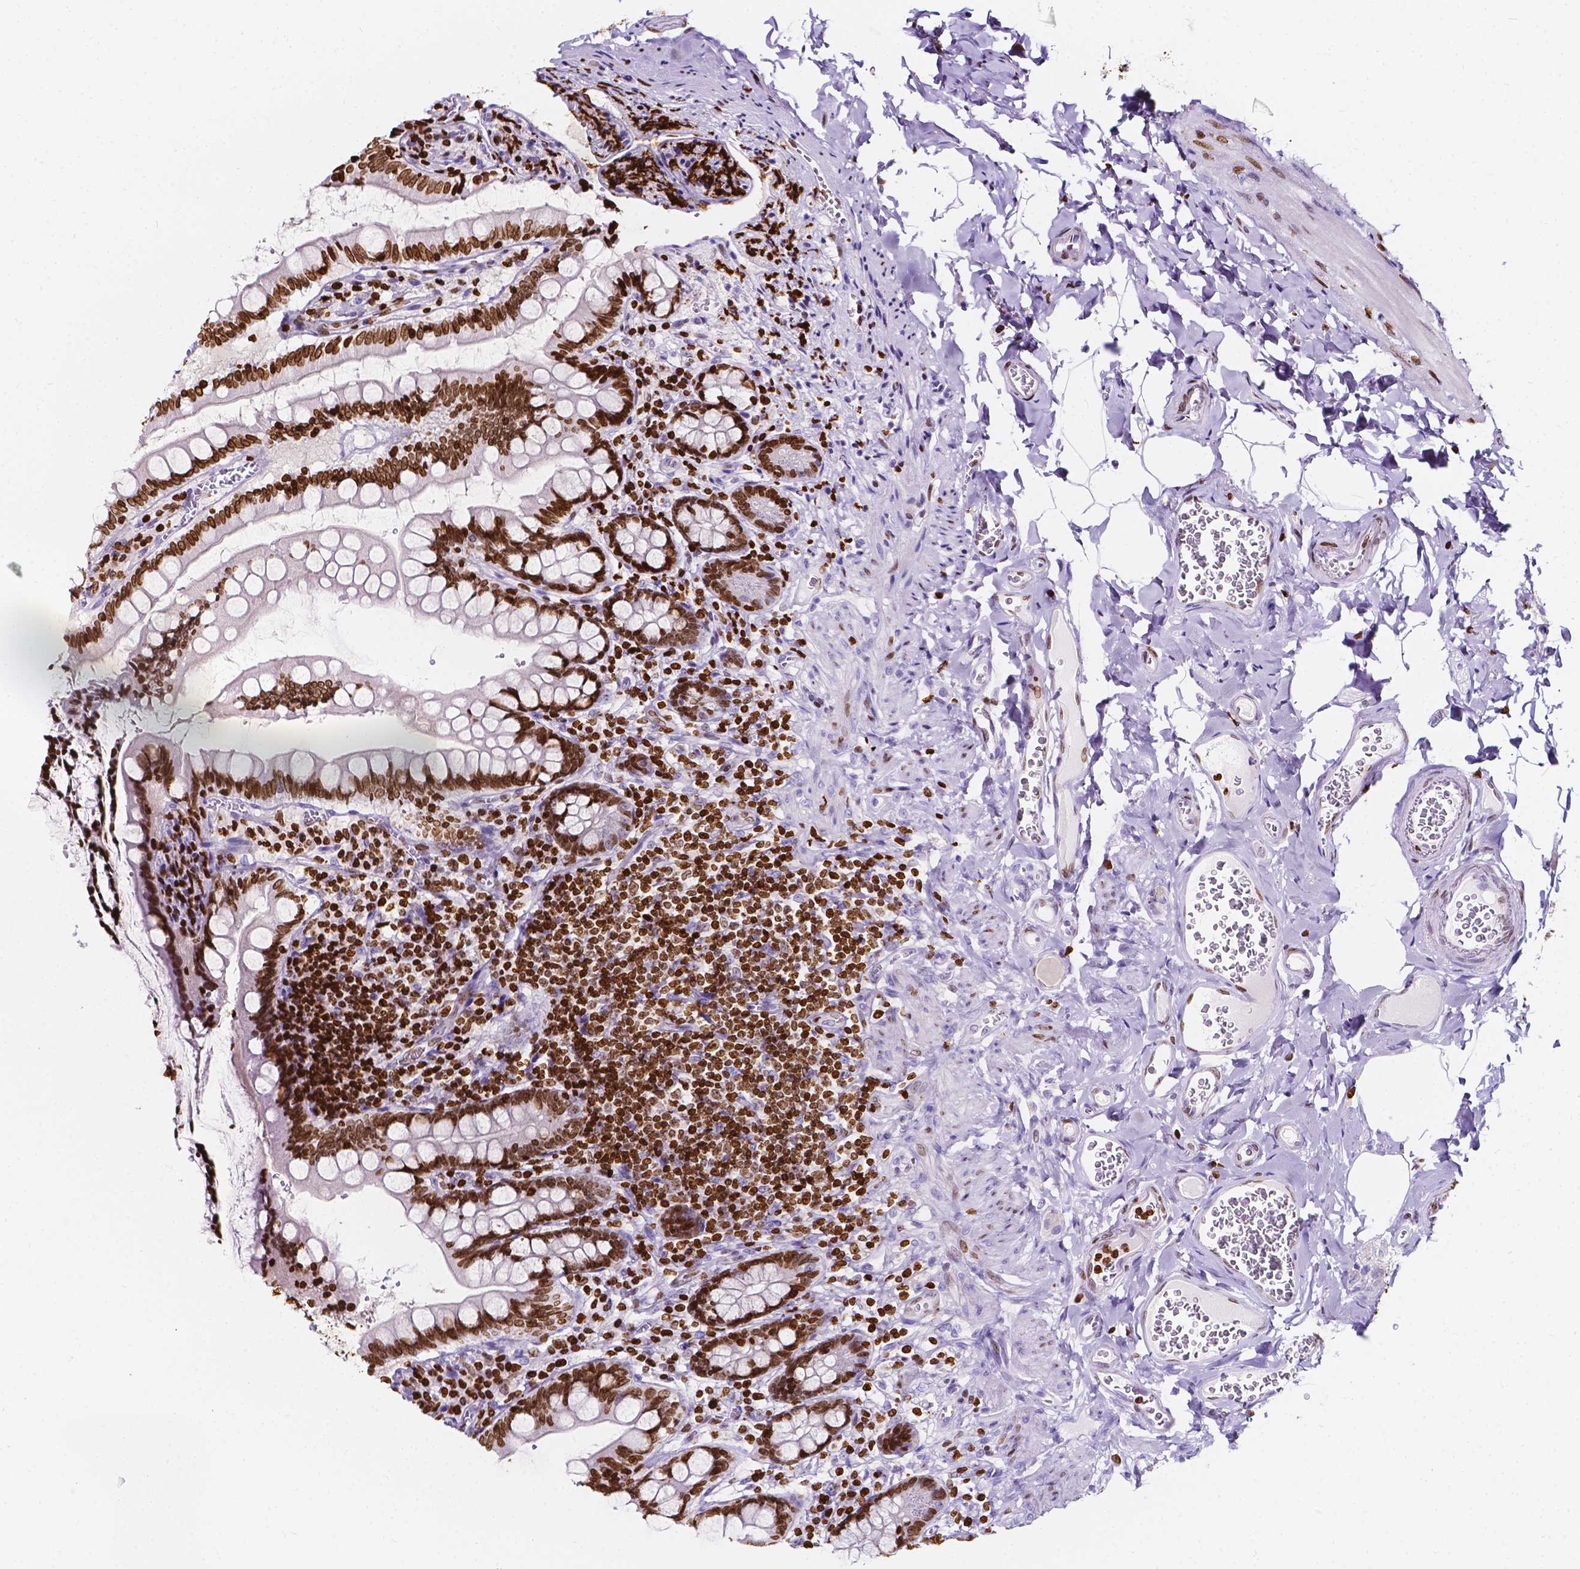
{"staining": {"intensity": "strong", "quantity": ">75%", "location": "nuclear"}, "tissue": "small intestine", "cell_type": "Glandular cells", "image_type": "normal", "snomed": [{"axis": "morphology", "description": "Normal tissue, NOS"}, {"axis": "topography", "description": "Small intestine"}], "caption": "IHC of normal human small intestine reveals high levels of strong nuclear positivity in about >75% of glandular cells. The protein is shown in brown color, while the nuclei are stained blue.", "gene": "CBY3", "patient": {"sex": "female", "age": 56}}